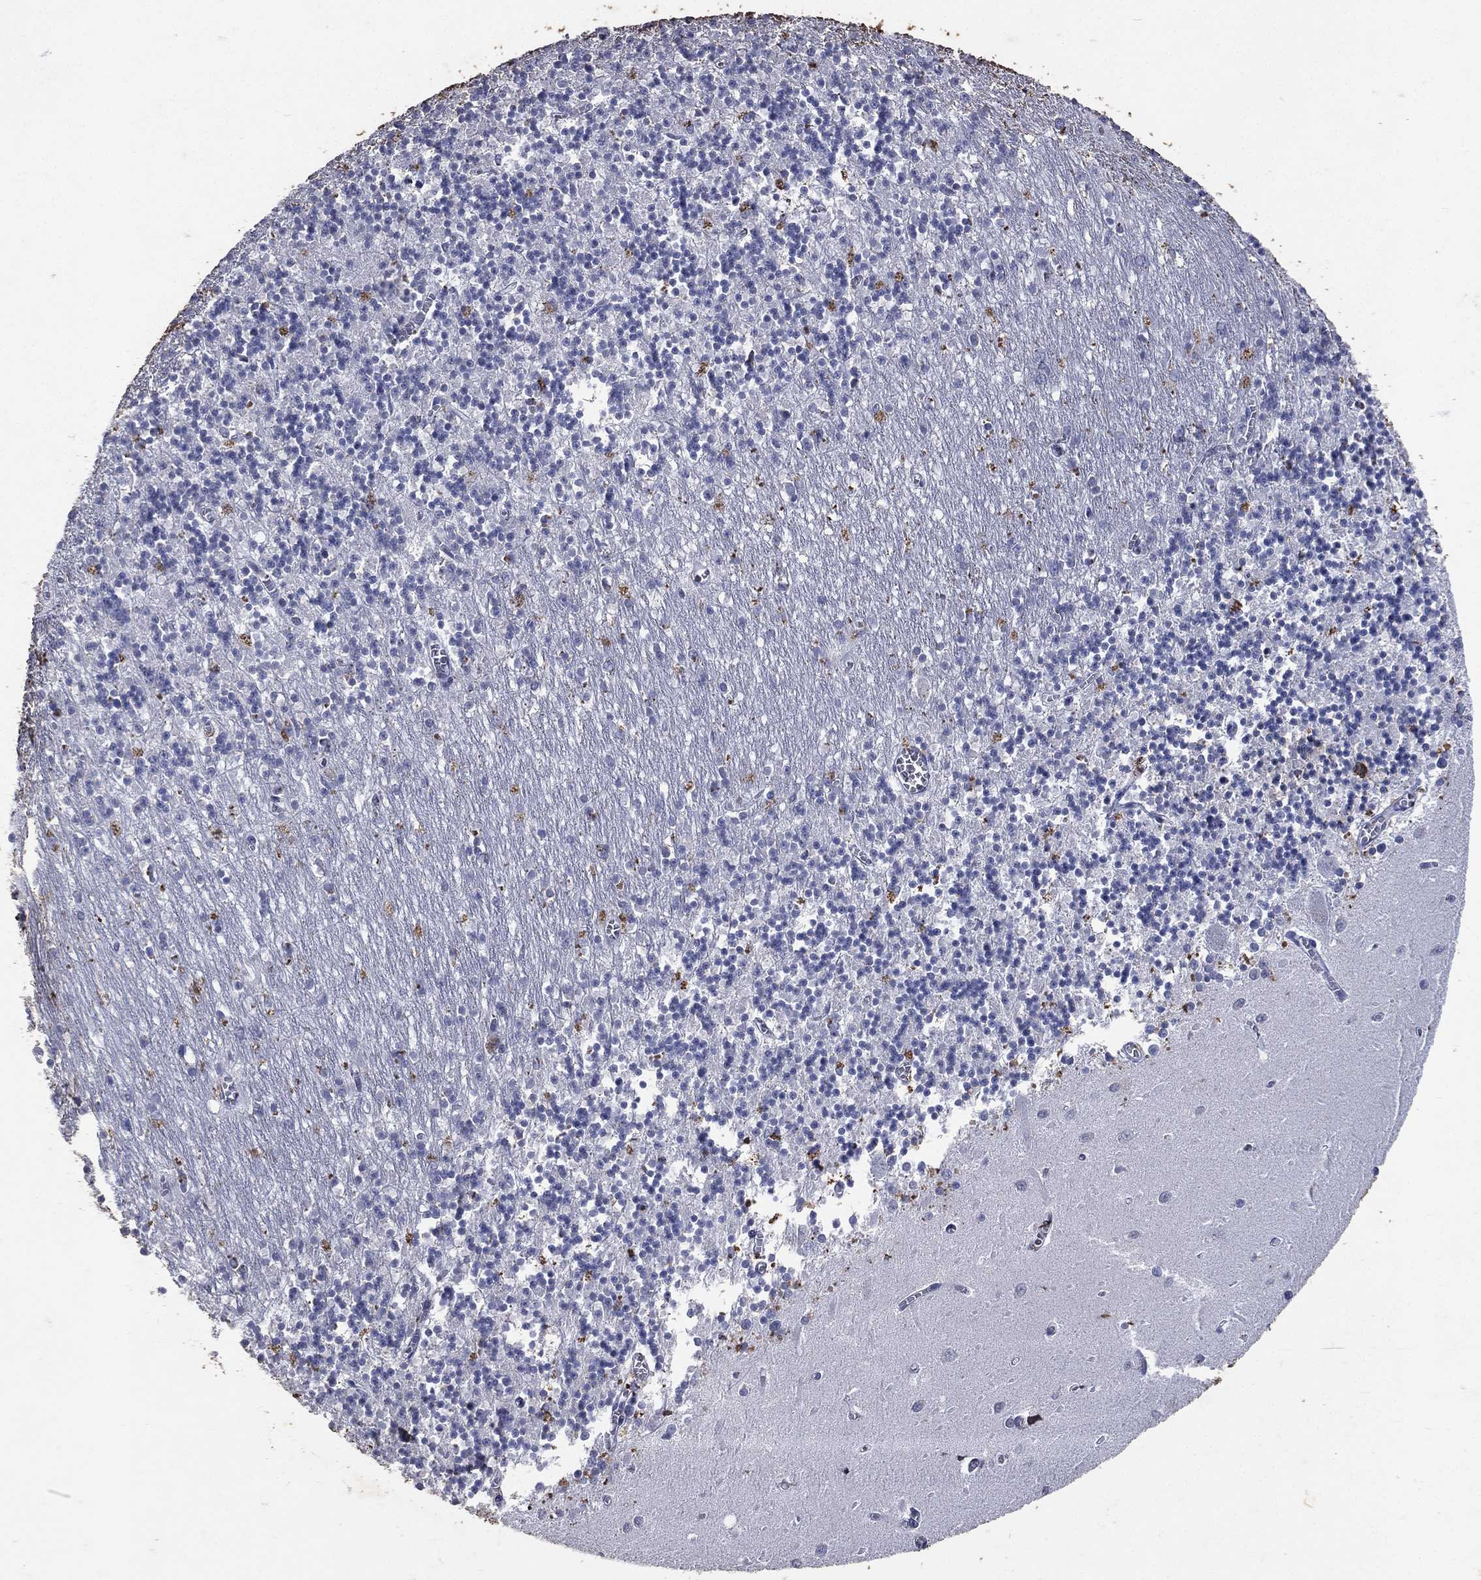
{"staining": {"intensity": "negative", "quantity": "none", "location": "none"}, "tissue": "cerebellum", "cell_type": "Cells in granular layer", "image_type": "normal", "snomed": [{"axis": "morphology", "description": "Normal tissue, NOS"}, {"axis": "topography", "description": "Cerebellum"}], "caption": "There is no significant staining in cells in granular layer of cerebellum.", "gene": "SLC34A2", "patient": {"sex": "female", "age": 64}}